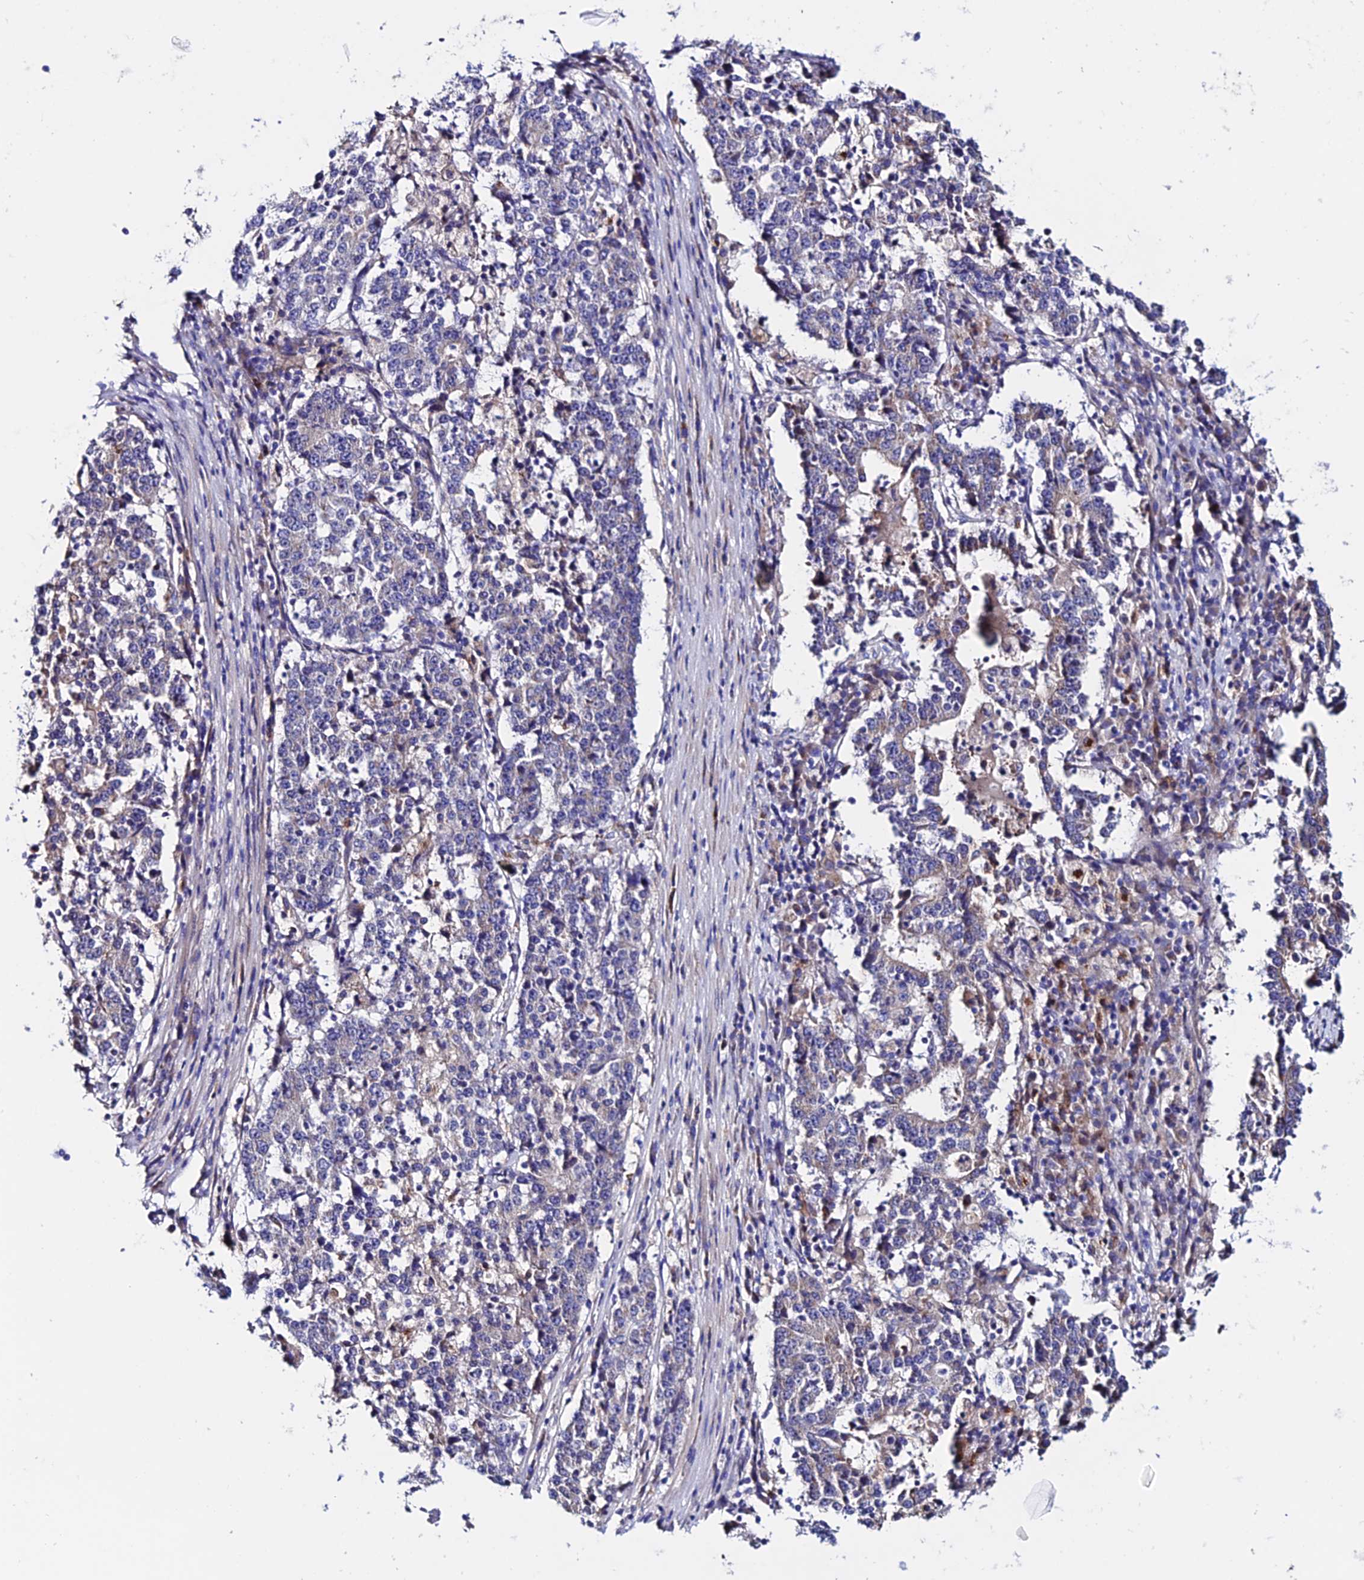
{"staining": {"intensity": "weak", "quantity": "25%-75%", "location": "cytoplasmic/membranous"}, "tissue": "stomach cancer", "cell_type": "Tumor cells", "image_type": "cancer", "snomed": [{"axis": "morphology", "description": "Adenocarcinoma, NOS"}, {"axis": "topography", "description": "Stomach"}], "caption": "Stomach cancer stained with a brown dye demonstrates weak cytoplasmic/membranous positive positivity in approximately 25%-75% of tumor cells.", "gene": "OR51Q1", "patient": {"sex": "male", "age": 59}}